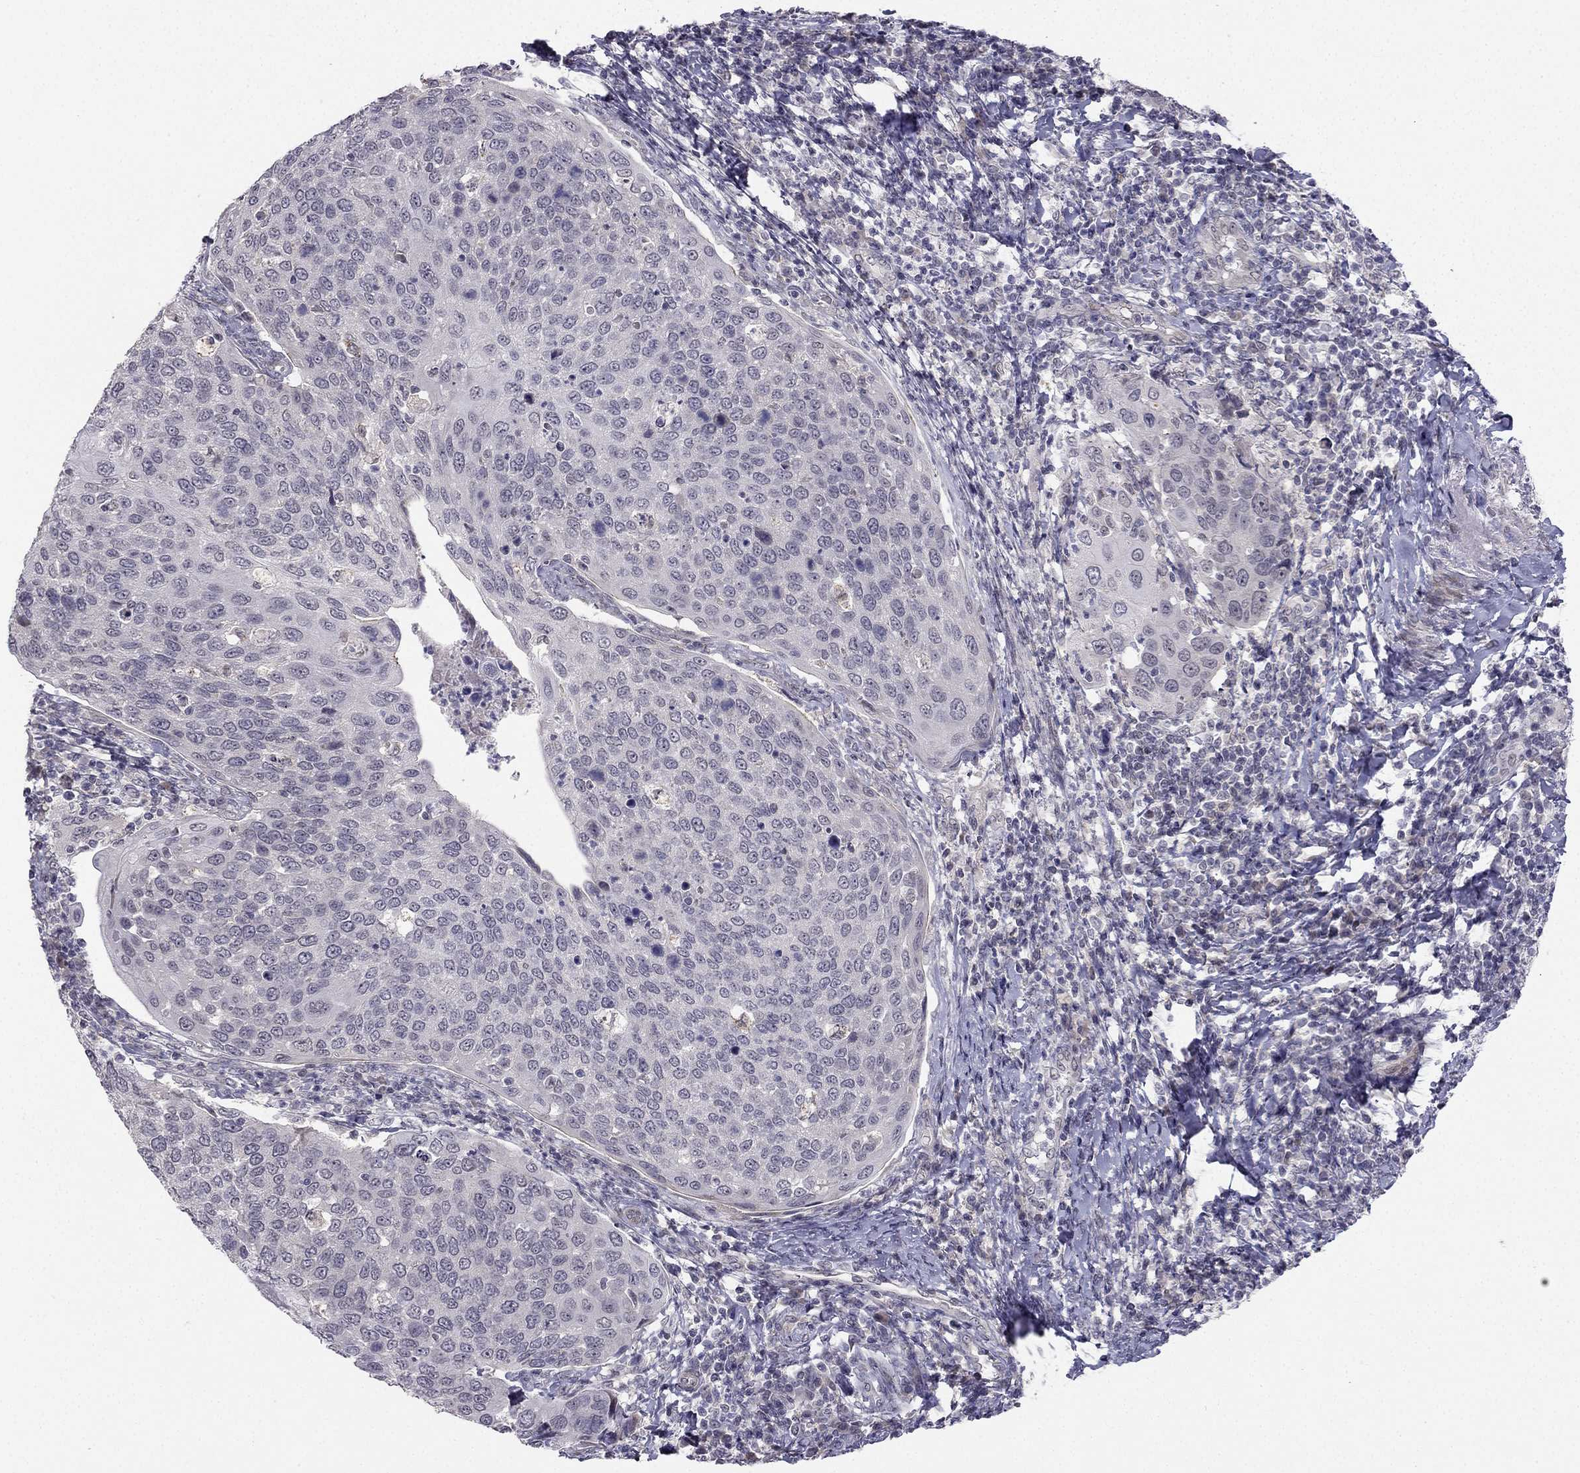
{"staining": {"intensity": "negative", "quantity": "none", "location": "none"}, "tissue": "cervical cancer", "cell_type": "Tumor cells", "image_type": "cancer", "snomed": [{"axis": "morphology", "description": "Squamous cell carcinoma, NOS"}, {"axis": "topography", "description": "Cervix"}], "caption": "Immunohistochemical staining of human cervical squamous cell carcinoma displays no significant expression in tumor cells.", "gene": "CHST8", "patient": {"sex": "female", "age": 54}}